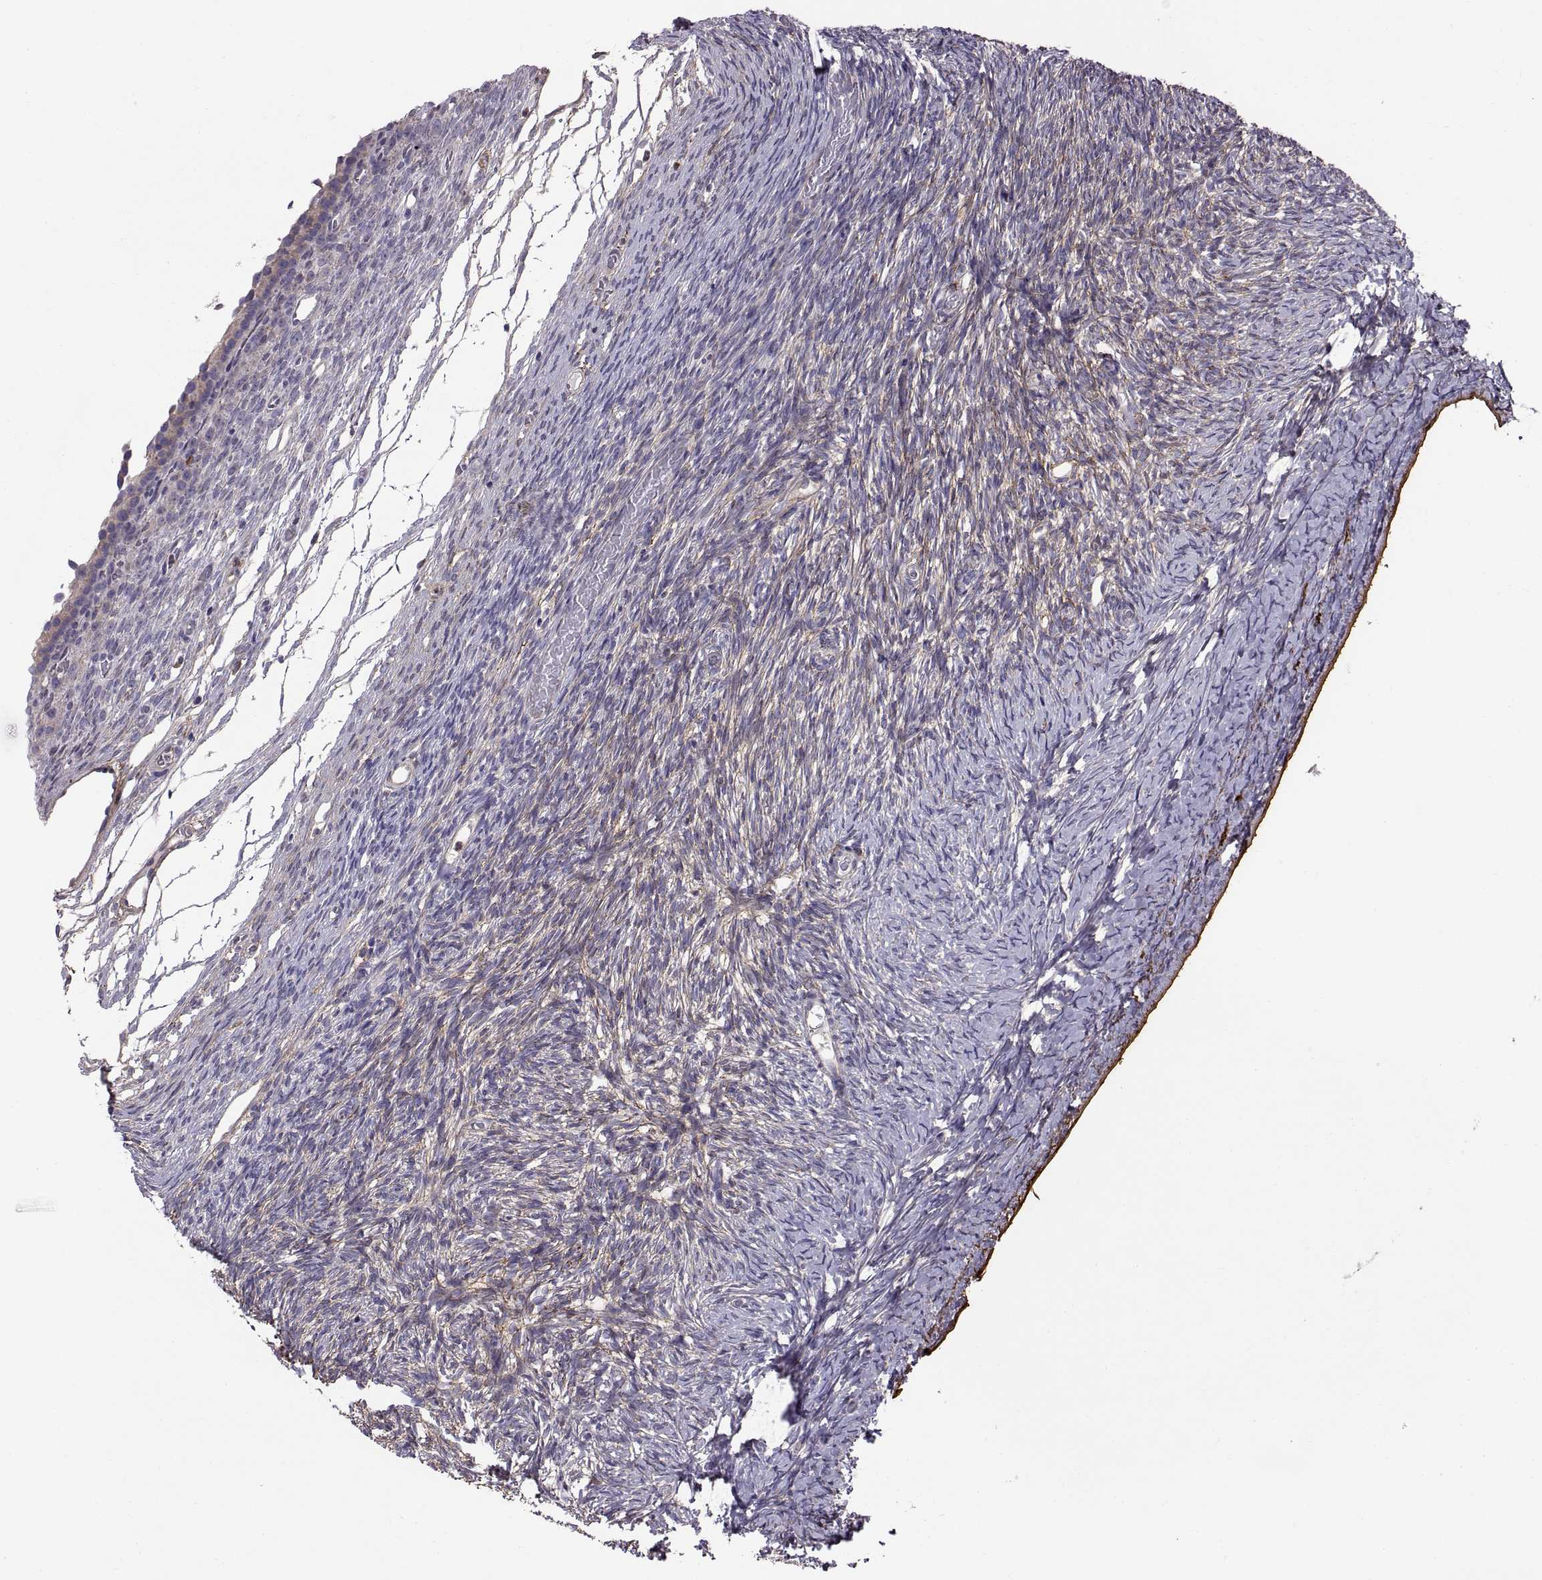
{"staining": {"intensity": "strong", "quantity": "25%-75%", "location": "cytoplasmic/membranous"}, "tissue": "ovary", "cell_type": "Follicle cells", "image_type": "normal", "snomed": [{"axis": "morphology", "description": "Normal tissue, NOS"}, {"axis": "topography", "description": "Ovary"}], "caption": "An image of human ovary stained for a protein exhibits strong cytoplasmic/membranous brown staining in follicle cells.", "gene": "EMILIN2", "patient": {"sex": "female", "age": 39}}